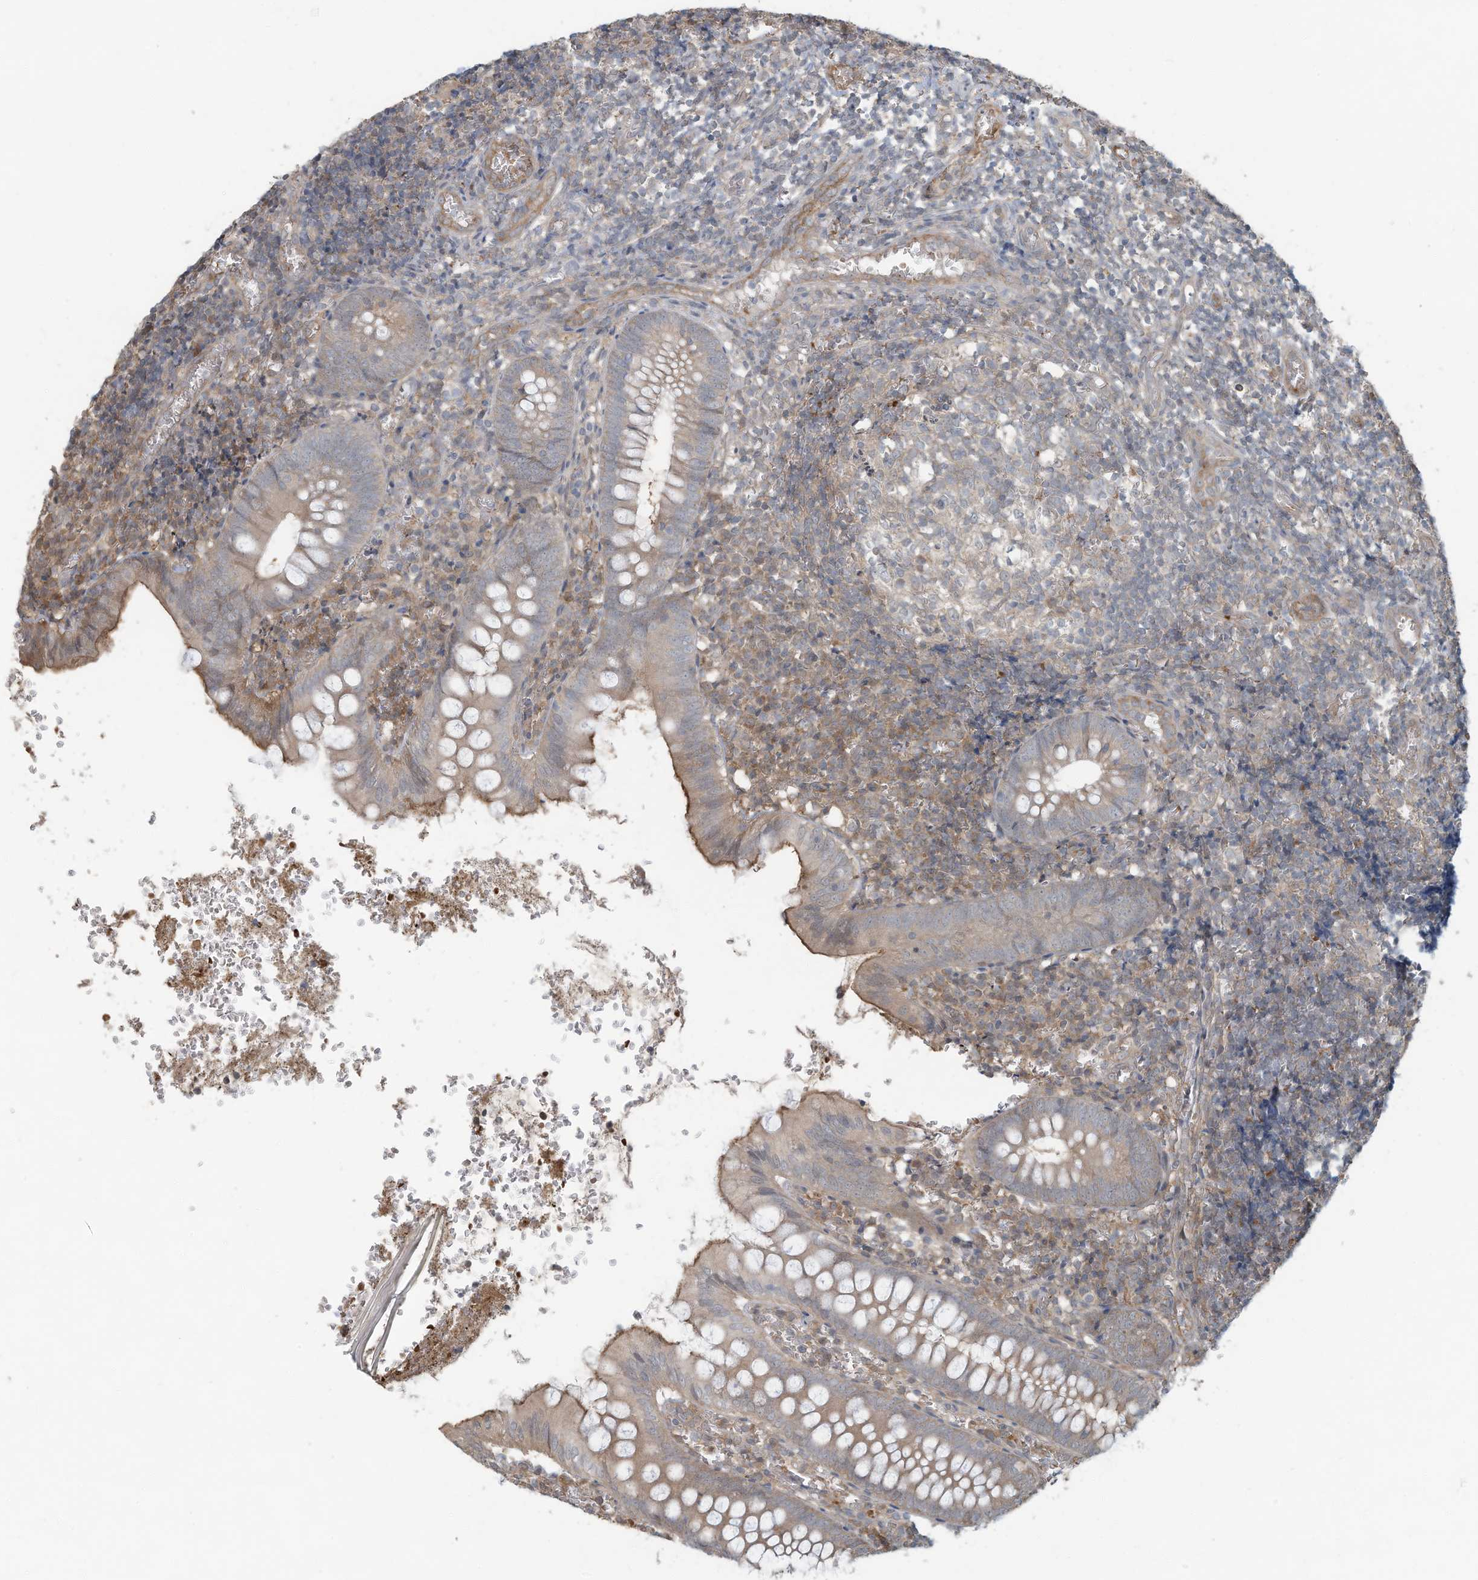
{"staining": {"intensity": "moderate", "quantity": "<25%", "location": "cytoplasmic/membranous"}, "tissue": "appendix", "cell_type": "Glandular cells", "image_type": "normal", "snomed": [{"axis": "morphology", "description": "Normal tissue, NOS"}, {"axis": "topography", "description": "Appendix"}], "caption": "Immunohistochemical staining of unremarkable human appendix reveals moderate cytoplasmic/membranous protein positivity in about <25% of glandular cells.", "gene": "ERI2", "patient": {"sex": "male", "age": 8}}